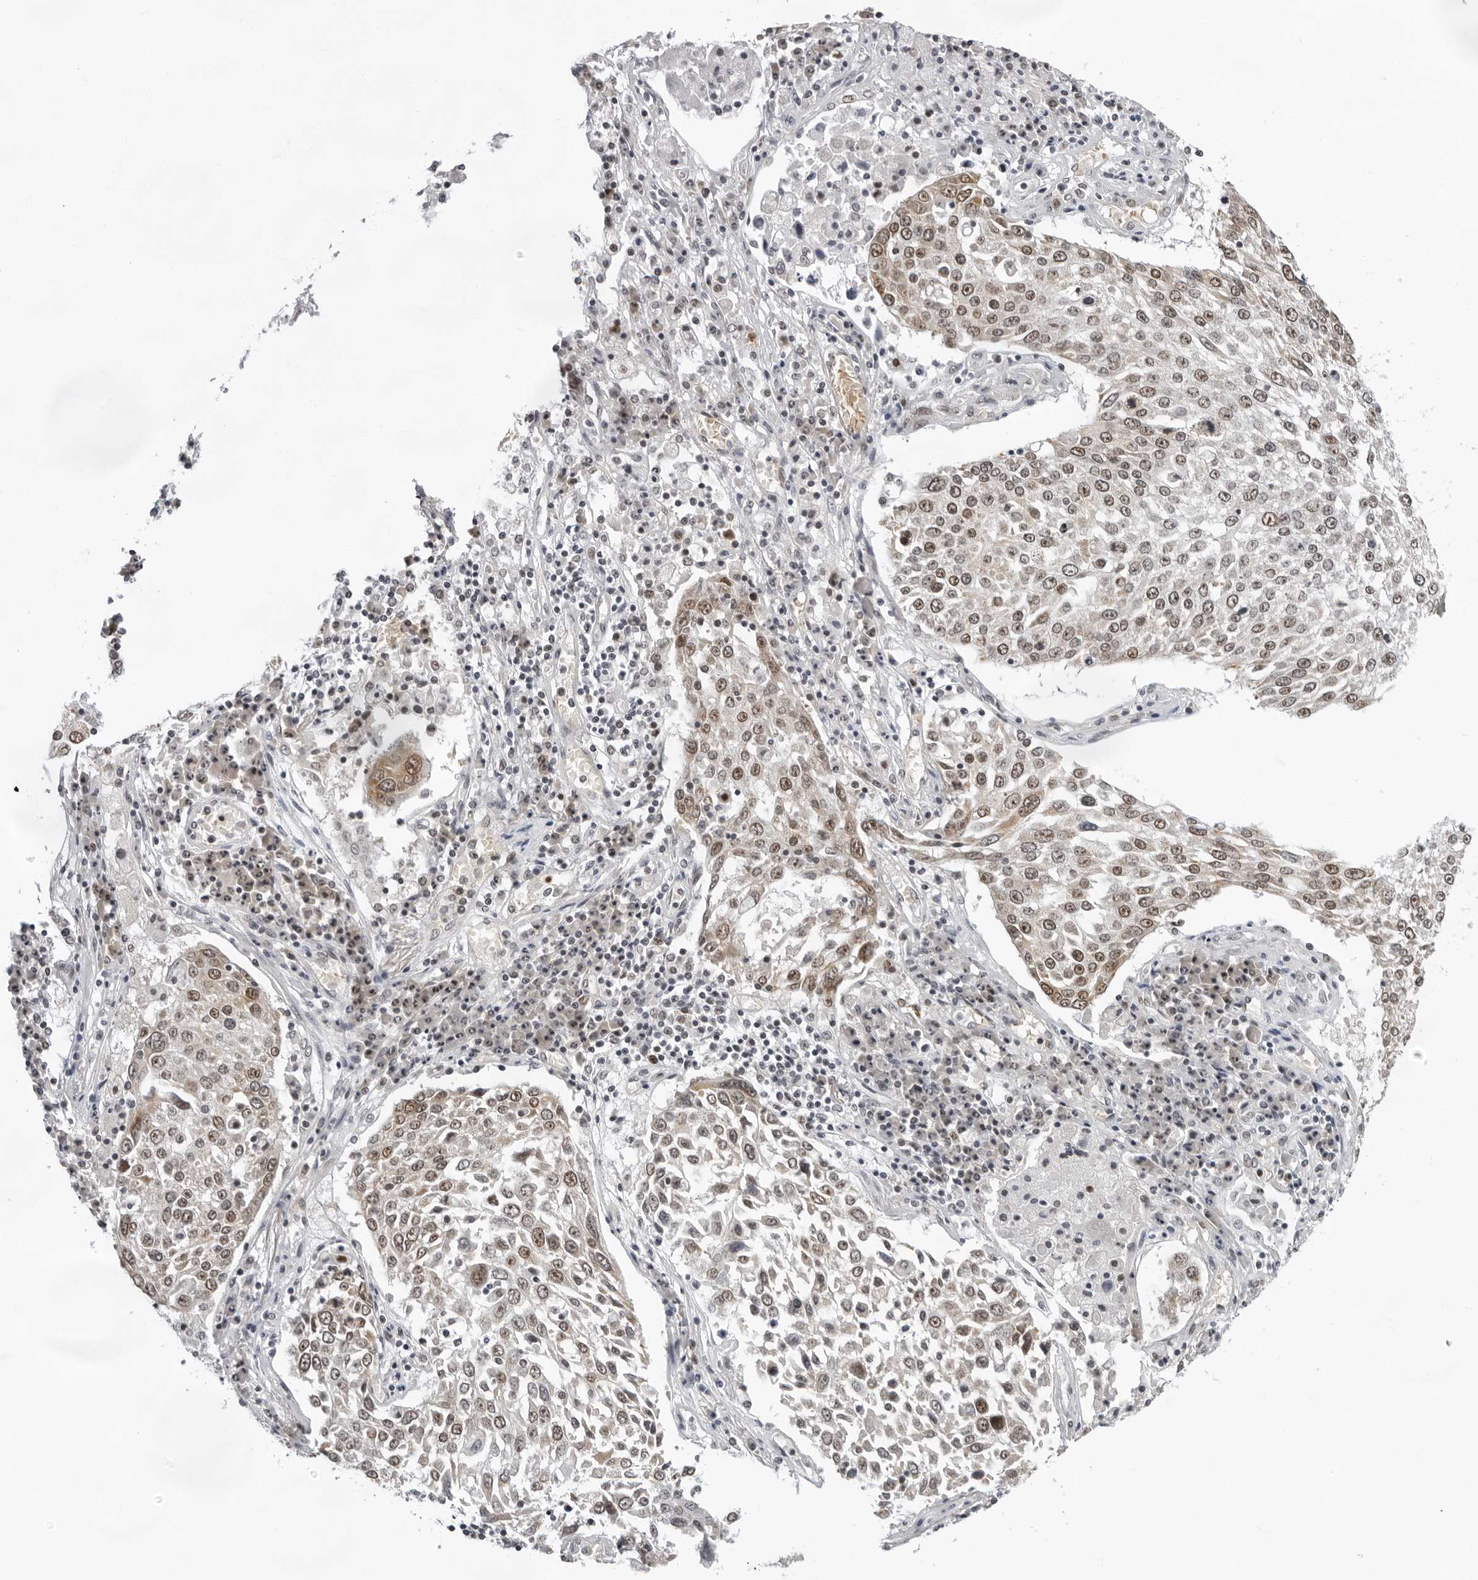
{"staining": {"intensity": "moderate", "quantity": ">75%", "location": "nuclear"}, "tissue": "lung cancer", "cell_type": "Tumor cells", "image_type": "cancer", "snomed": [{"axis": "morphology", "description": "Squamous cell carcinoma, NOS"}, {"axis": "topography", "description": "Lung"}], "caption": "Tumor cells show medium levels of moderate nuclear positivity in about >75% of cells in human lung squamous cell carcinoma.", "gene": "USP1", "patient": {"sex": "male", "age": 65}}